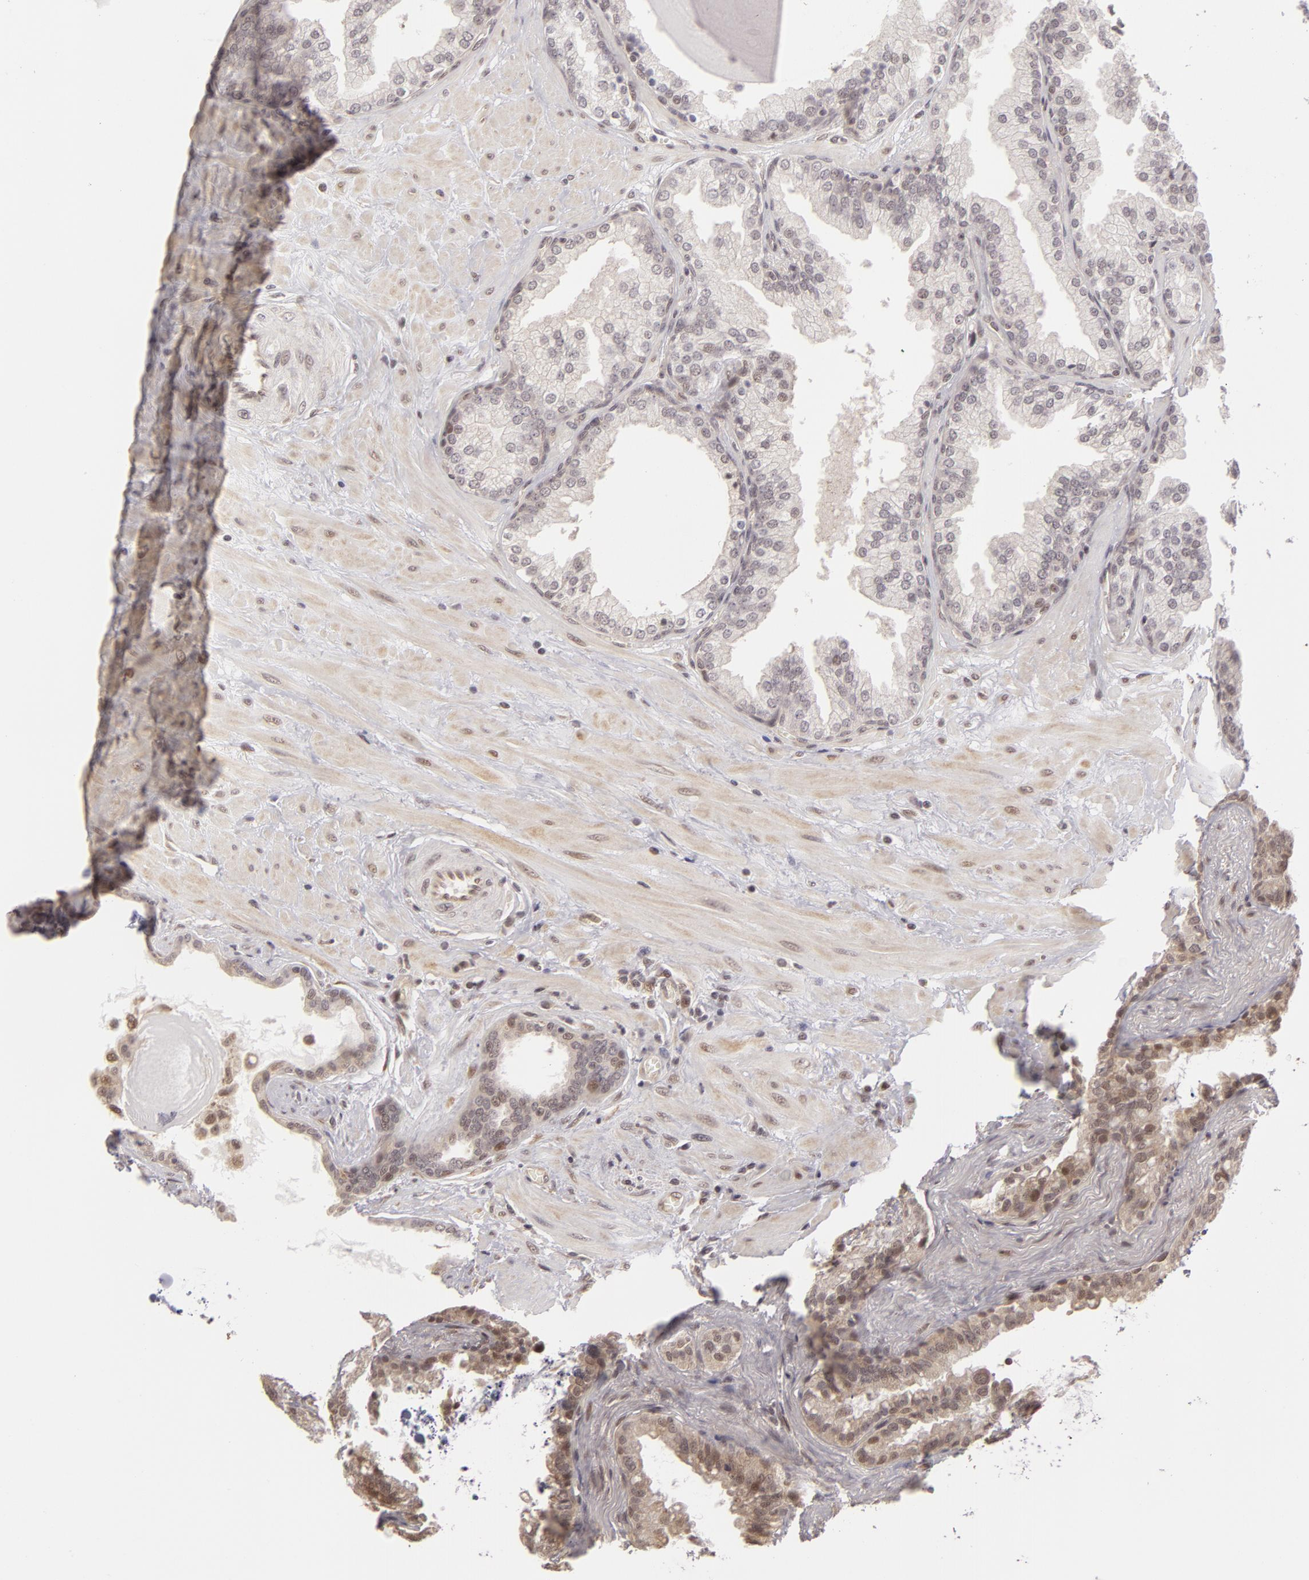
{"staining": {"intensity": "moderate", "quantity": "<25%", "location": "nuclear"}, "tissue": "prostate", "cell_type": "Glandular cells", "image_type": "normal", "snomed": [{"axis": "morphology", "description": "Normal tissue, NOS"}, {"axis": "topography", "description": "Prostate"}], "caption": "Glandular cells reveal low levels of moderate nuclear staining in approximately <25% of cells in normal prostate.", "gene": "ZNF133", "patient": {"sex": "male", "age": 51}}